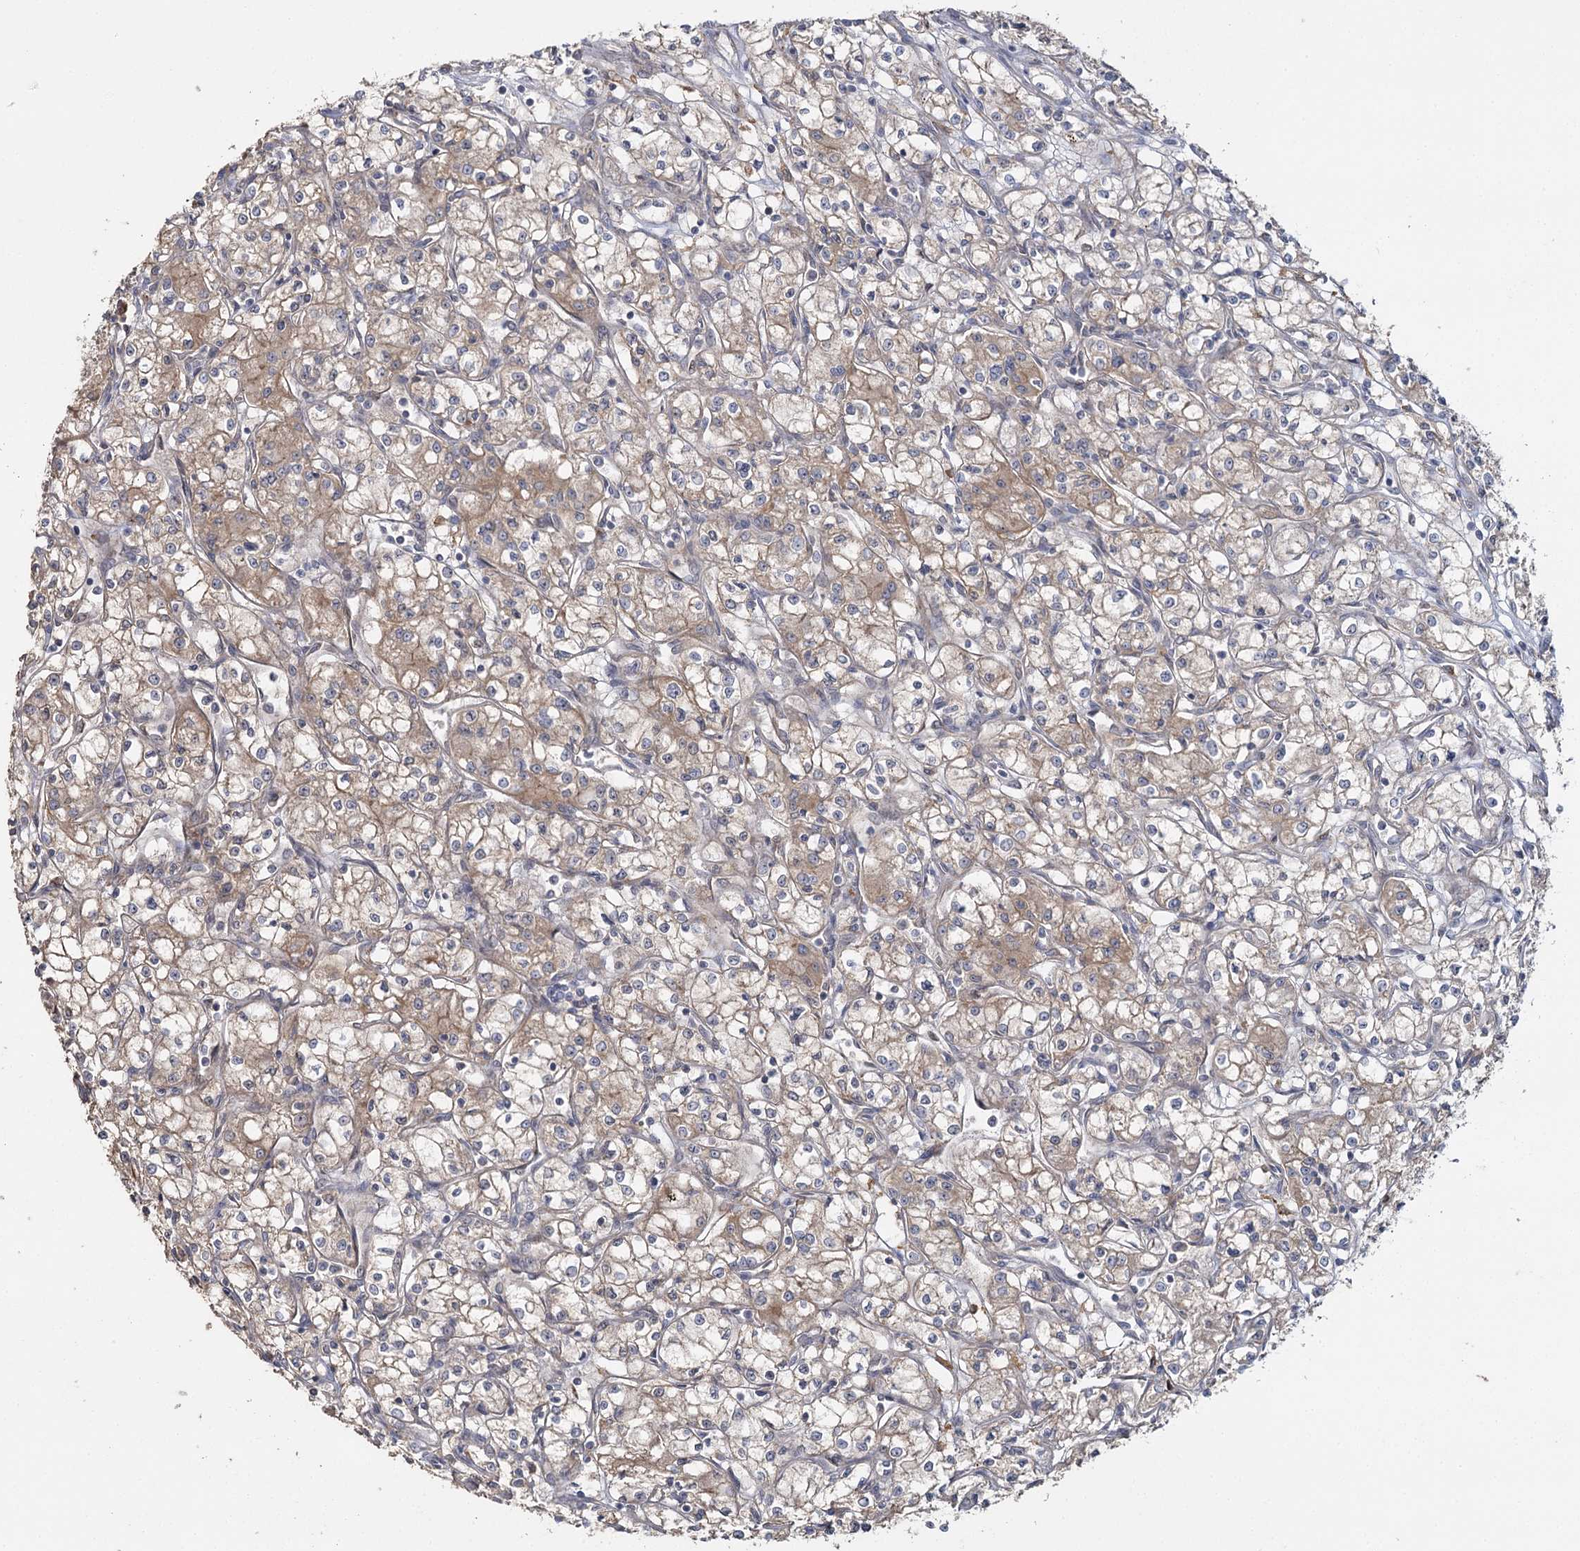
{"staining": {"intensity": "weak", "quantity": "25%-75%", "location": "cytoplasmic/membranous"}, "tissue": "renal cancer", "cell_type": "Tumor cells", "image_type": "cancer", "snomed": [{"axis": "morphology", "description": "Adenocarcinoma, NOS"}, {"axis": "topography", "description": "Kidney"}], "caption": "A brown stain highlights weak cytoplasmic/membranous positivity of a protein in renal adenocarcinoma tumor cells.", "gene": "ANGPTL5", "patient": {"sex": "male", "age": 59}}